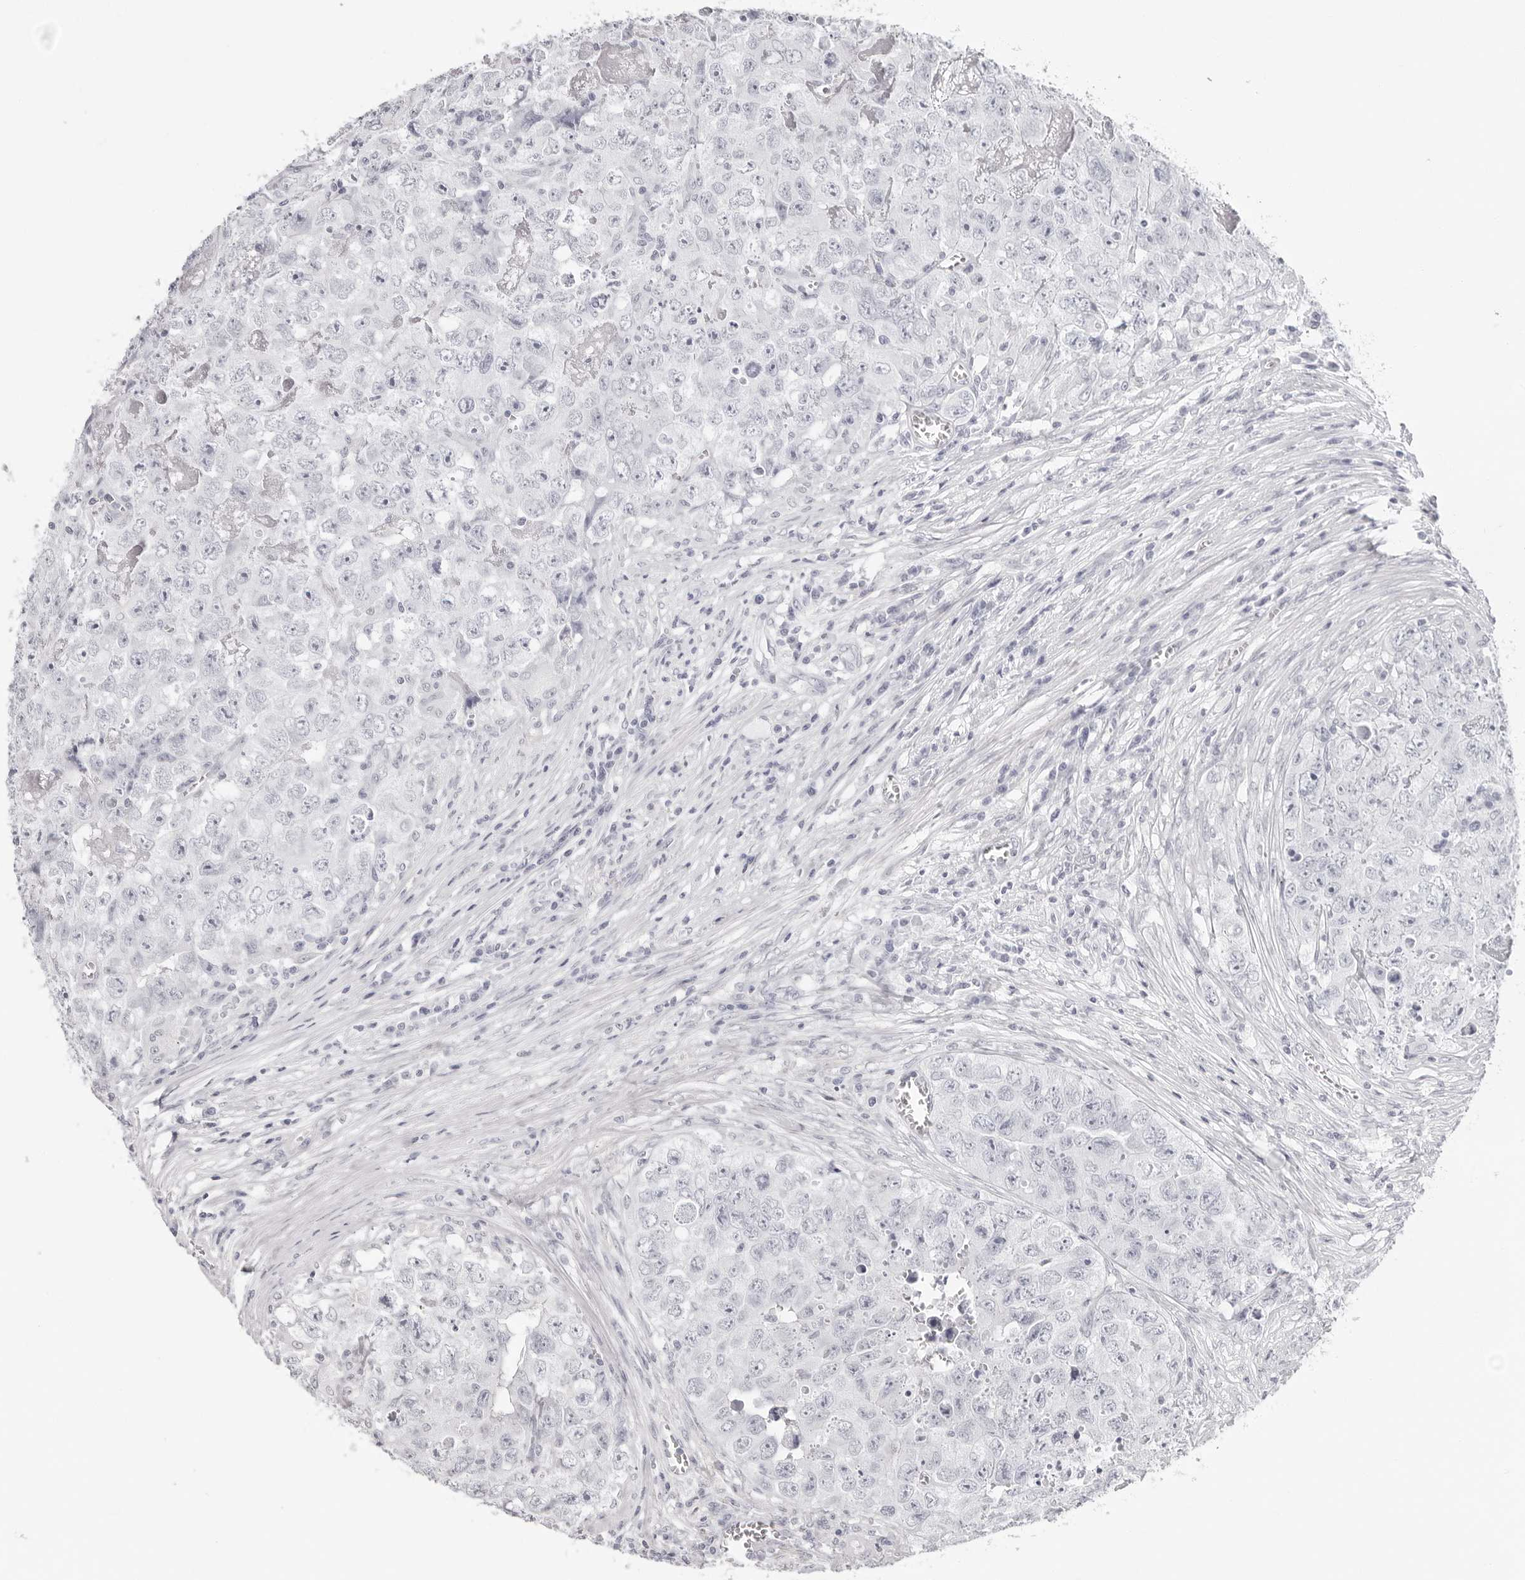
{"staining": {"intensity": "negative", "quantity": "none", "location": "none"}, "tissue": "testis cancer", "cell_type": "Tumor cells", "image_type": "cancer", "snomed": [{"axis": "morphology", "description": "Seminoma, NOS"}, {"axis": "morphology", "description": "Carcinoma, Embryonal, NOS"}, {"axis": "topography", "description": "Testis"}], "caption": "Immunohistochemistry of testis cancer (embryonal carcinoma) demonstrates no staining in tumor cells.", "gene": "INSL3", "patient": {"sex": "male", "age": 43}}